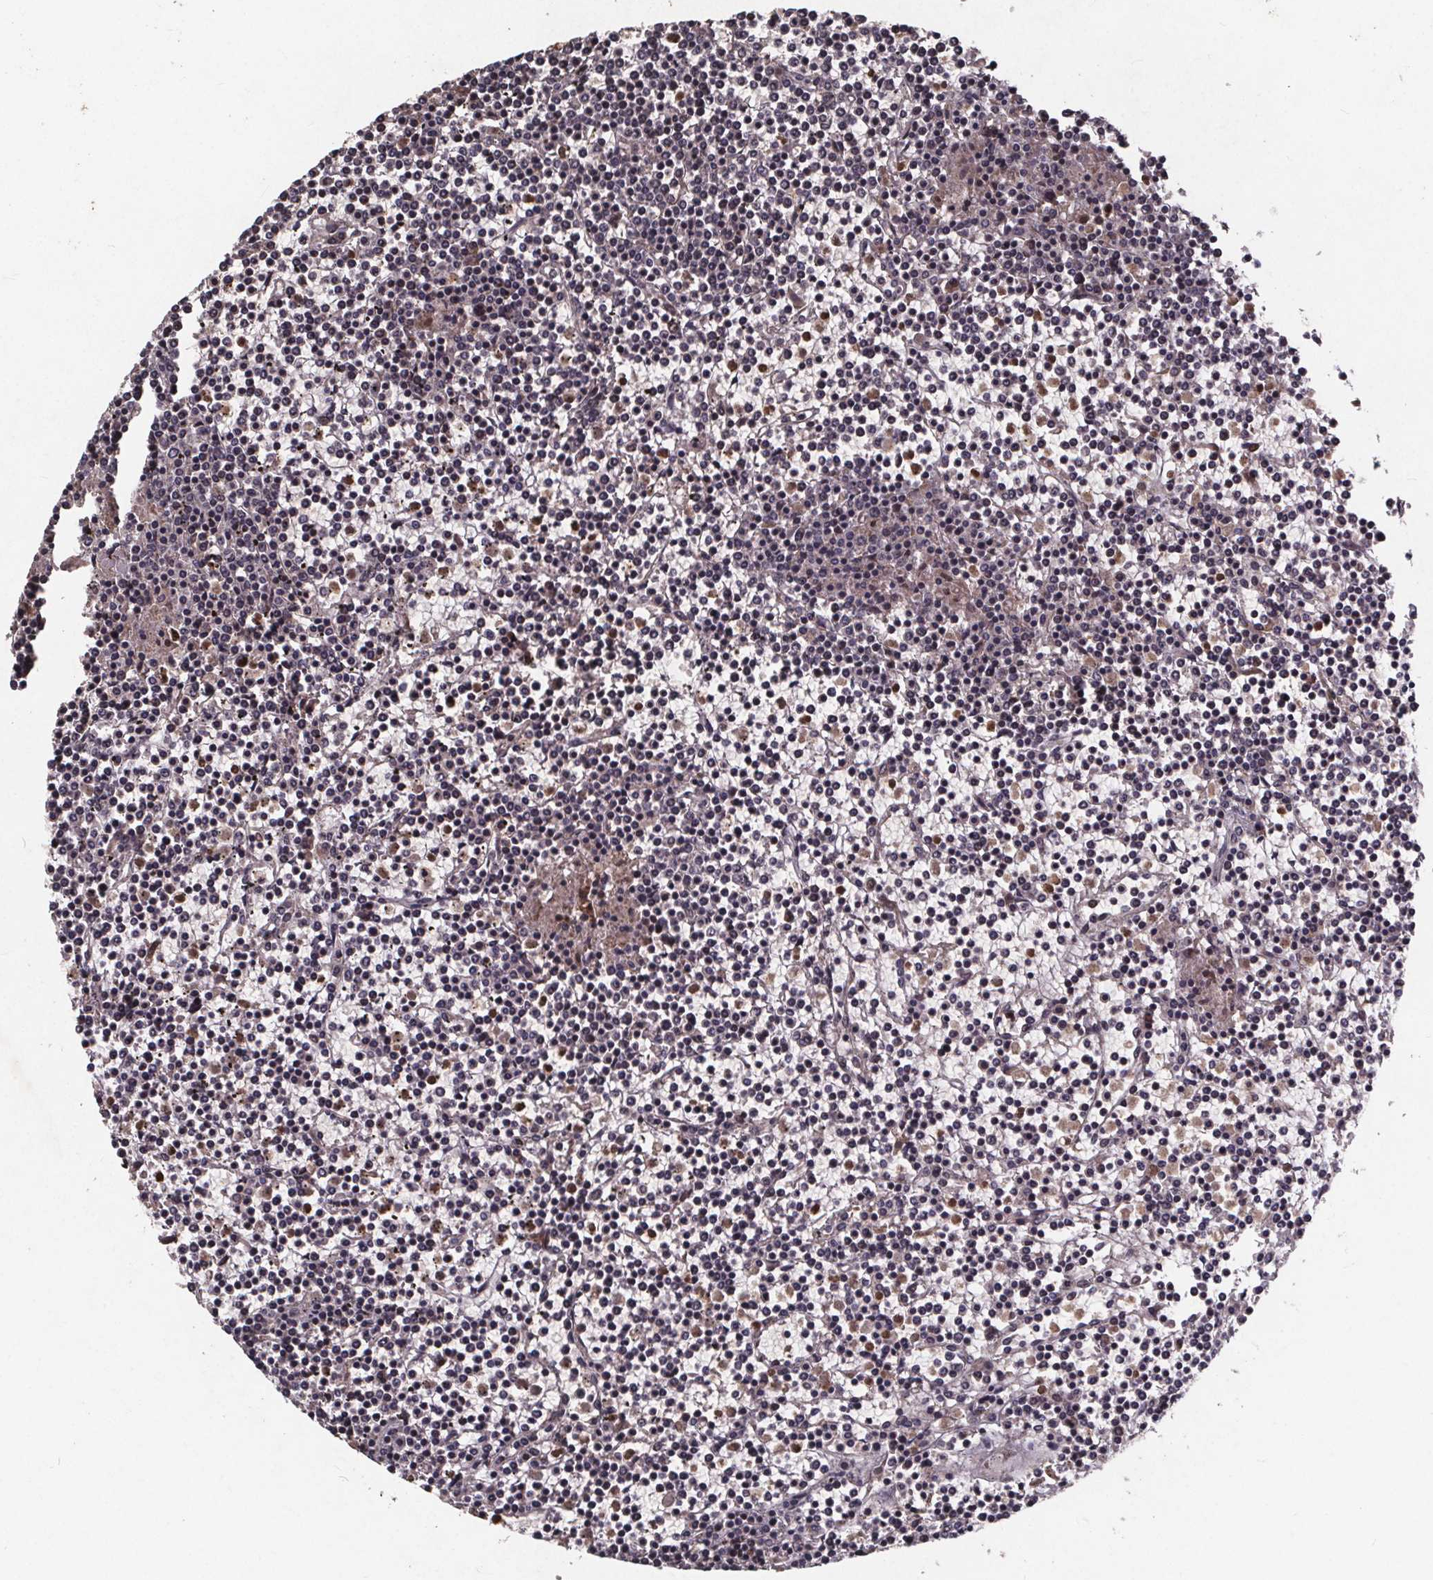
{"staining": {"intensity": "negative", "quantity": "none", "location": "none"}, "tissue": "lymphoma", "cell_type": "Tumor cells", "image_type": "cancer", "snomed": [{"axis": "morphology", "description": "Malignant lymphoma, non-Hodgkin's type, Low grade"}, {"axis": "topography", "description": "Spleen"}], "caption": "Immunohistochemical staining of low-grade malignant lymphoma, non-Hodgkin's type reveals no significant expression in tumor cells.", "gene": "GPX3", "patient": {"sex": "female", "age": 19}}